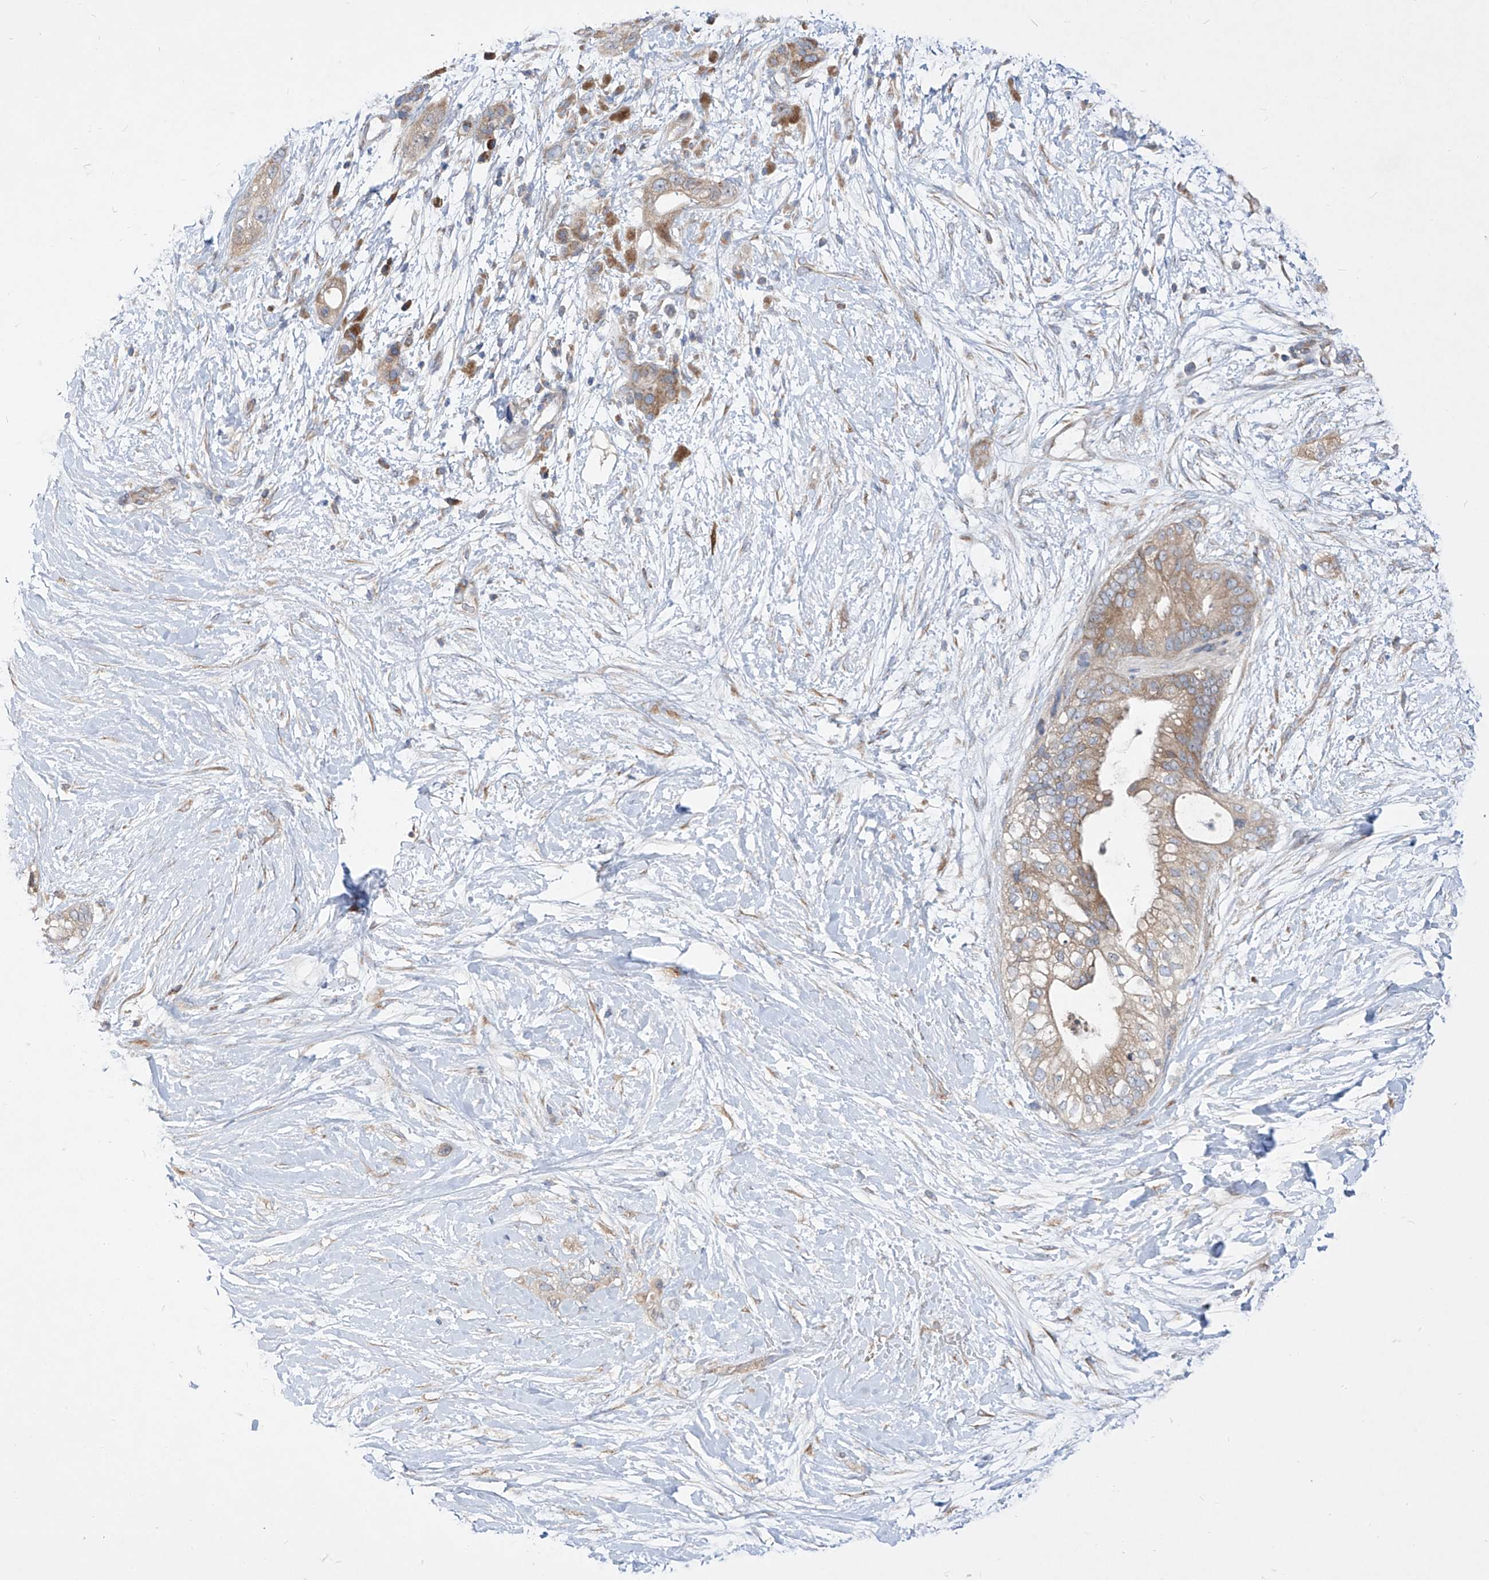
{"staining": {"intensity": "weak", "quantity": ">75%", "location": "cytoplasmic/membranous"}, "tissue": "pancreatic cancer", "cell_type": "Tumor cells", "image_type": "cancer", "snomed": [{"axis": "morphology", "description": "Adenocarcinoma, NOS"}, {"axis": "topography", "description": "Pancreas"}], "caption": "High-power microscopy captured an IHC micrograph of pancreatic cancer (adenocarcinoma), revealing weak cytoplasmic/membranous expression in approximately >75% of tumor cells.", "gene": "UFL1", "patient": {"sex": "male", "age": 53}}